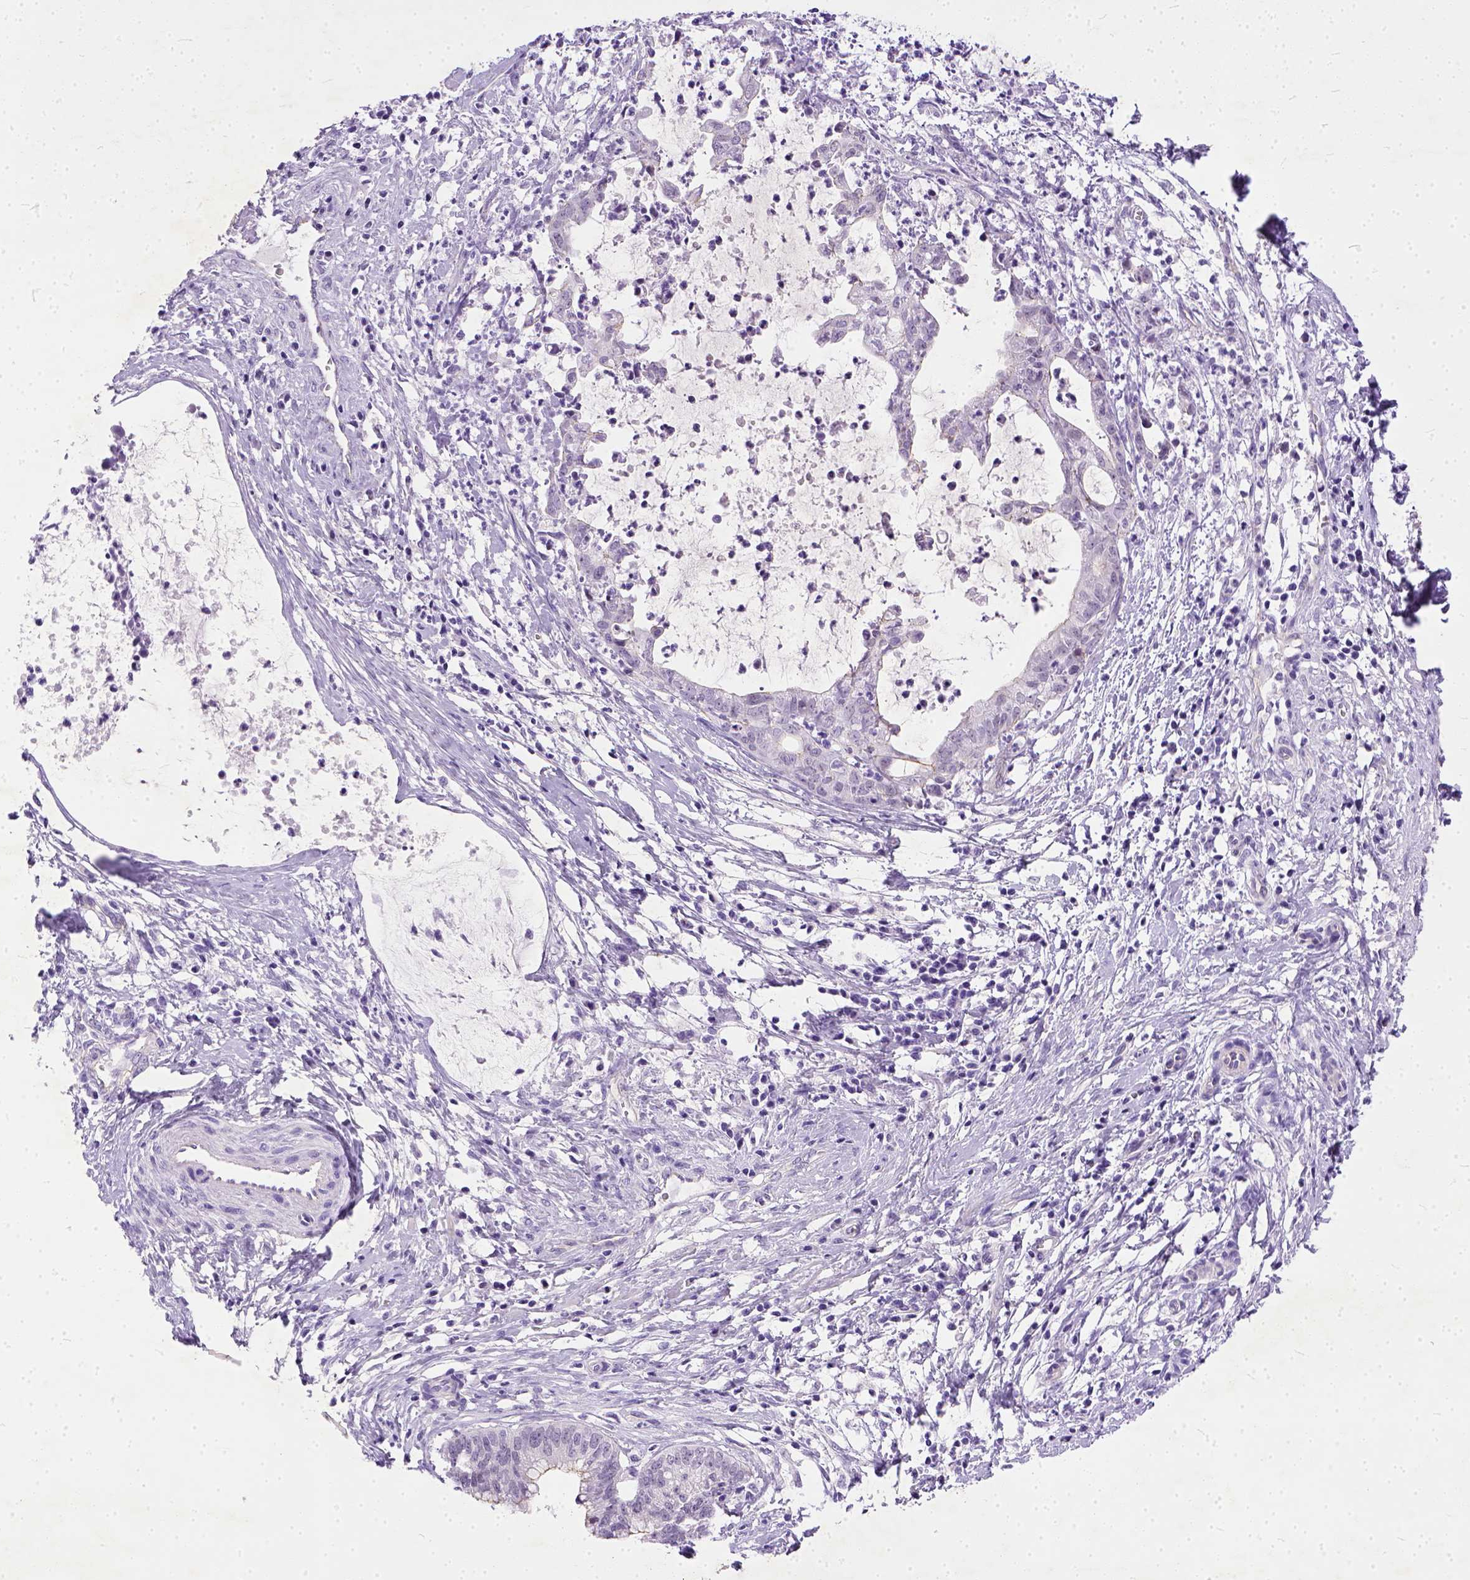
{"staining": {"intensity": "negative", "quantity": "none", "location": "none"}, "tissue": "cervical cancer", "cell_type": "Tumor cells", "image_type": "cancer", "snomed": [{"axis": "morphology", "description": "Normal tissue, NOS"}, {"axis": "morphology", "description": "Adenocarcinoma, NOS"}, {"axis": "topography", "description": "Cervix"}], "caption": "Human cervical cancer stained for a protein using immunohistochemistry (IHC) demonstrates no positivity in tumor cells.", "gene": "ADGRF1", "patient": {"sex": "female", "age": 38}}